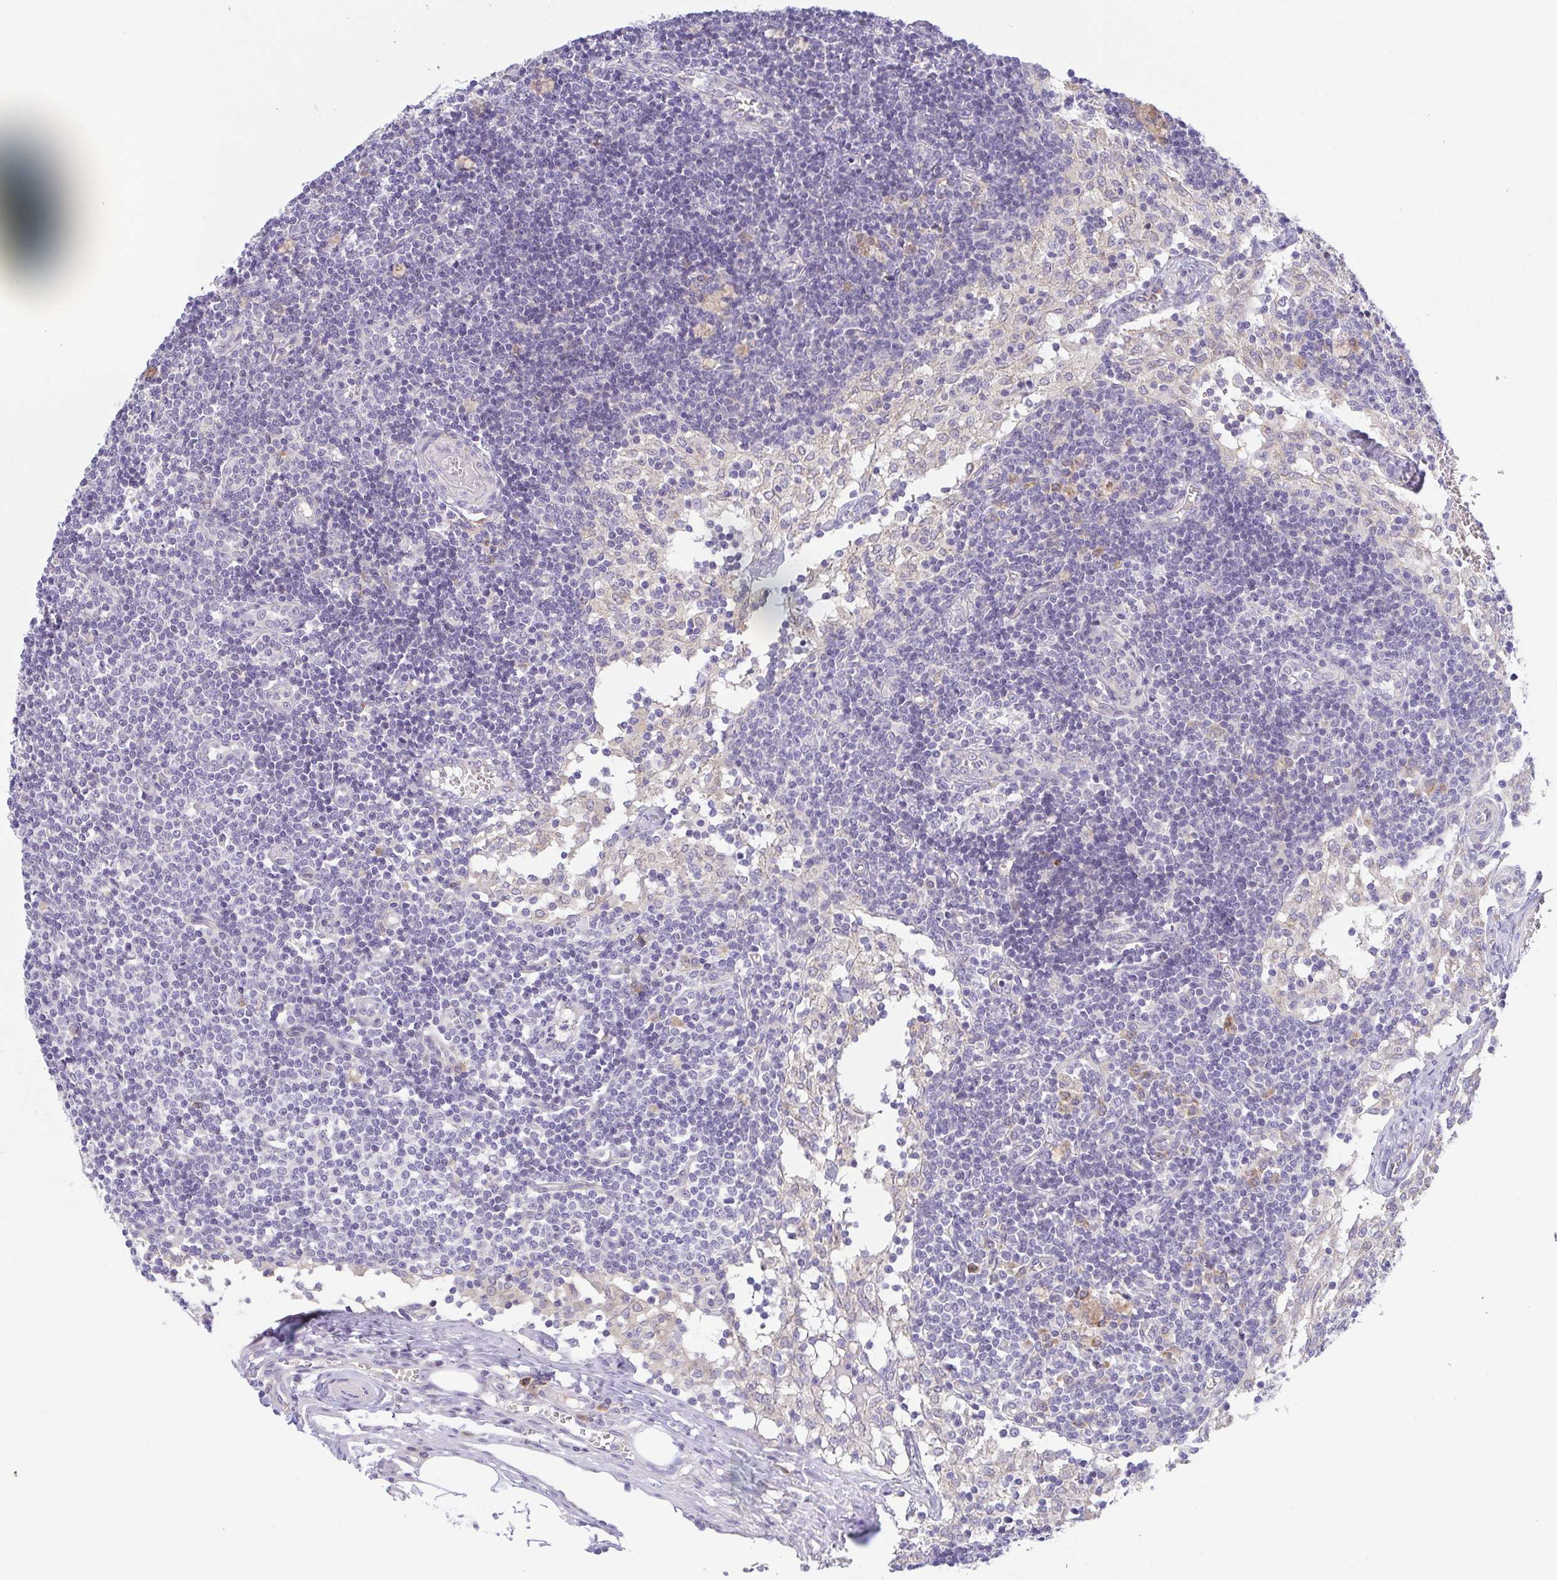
{"staining": {"intensity": "moderate", "quantity": "25%-75%", "location": "cytoplasmic/membranous"}, "tissue": "lymph node", "cell_type": "Non-germinal center cells", "image_type": "normal", "snomed": [{"axis": "morphology", "description": "Normal tissue, NOS"}, {"axis": "topography", "description": "Lymph node"}], "caption": "Protein expression analysis of normal lymph node exhibits moderate cytoplasmic/membranous positivity in approximately 25%-75% of non-germinal center cells.", "gene": "BCL2L1", "patient": {"sex": "female", "age": 31}}